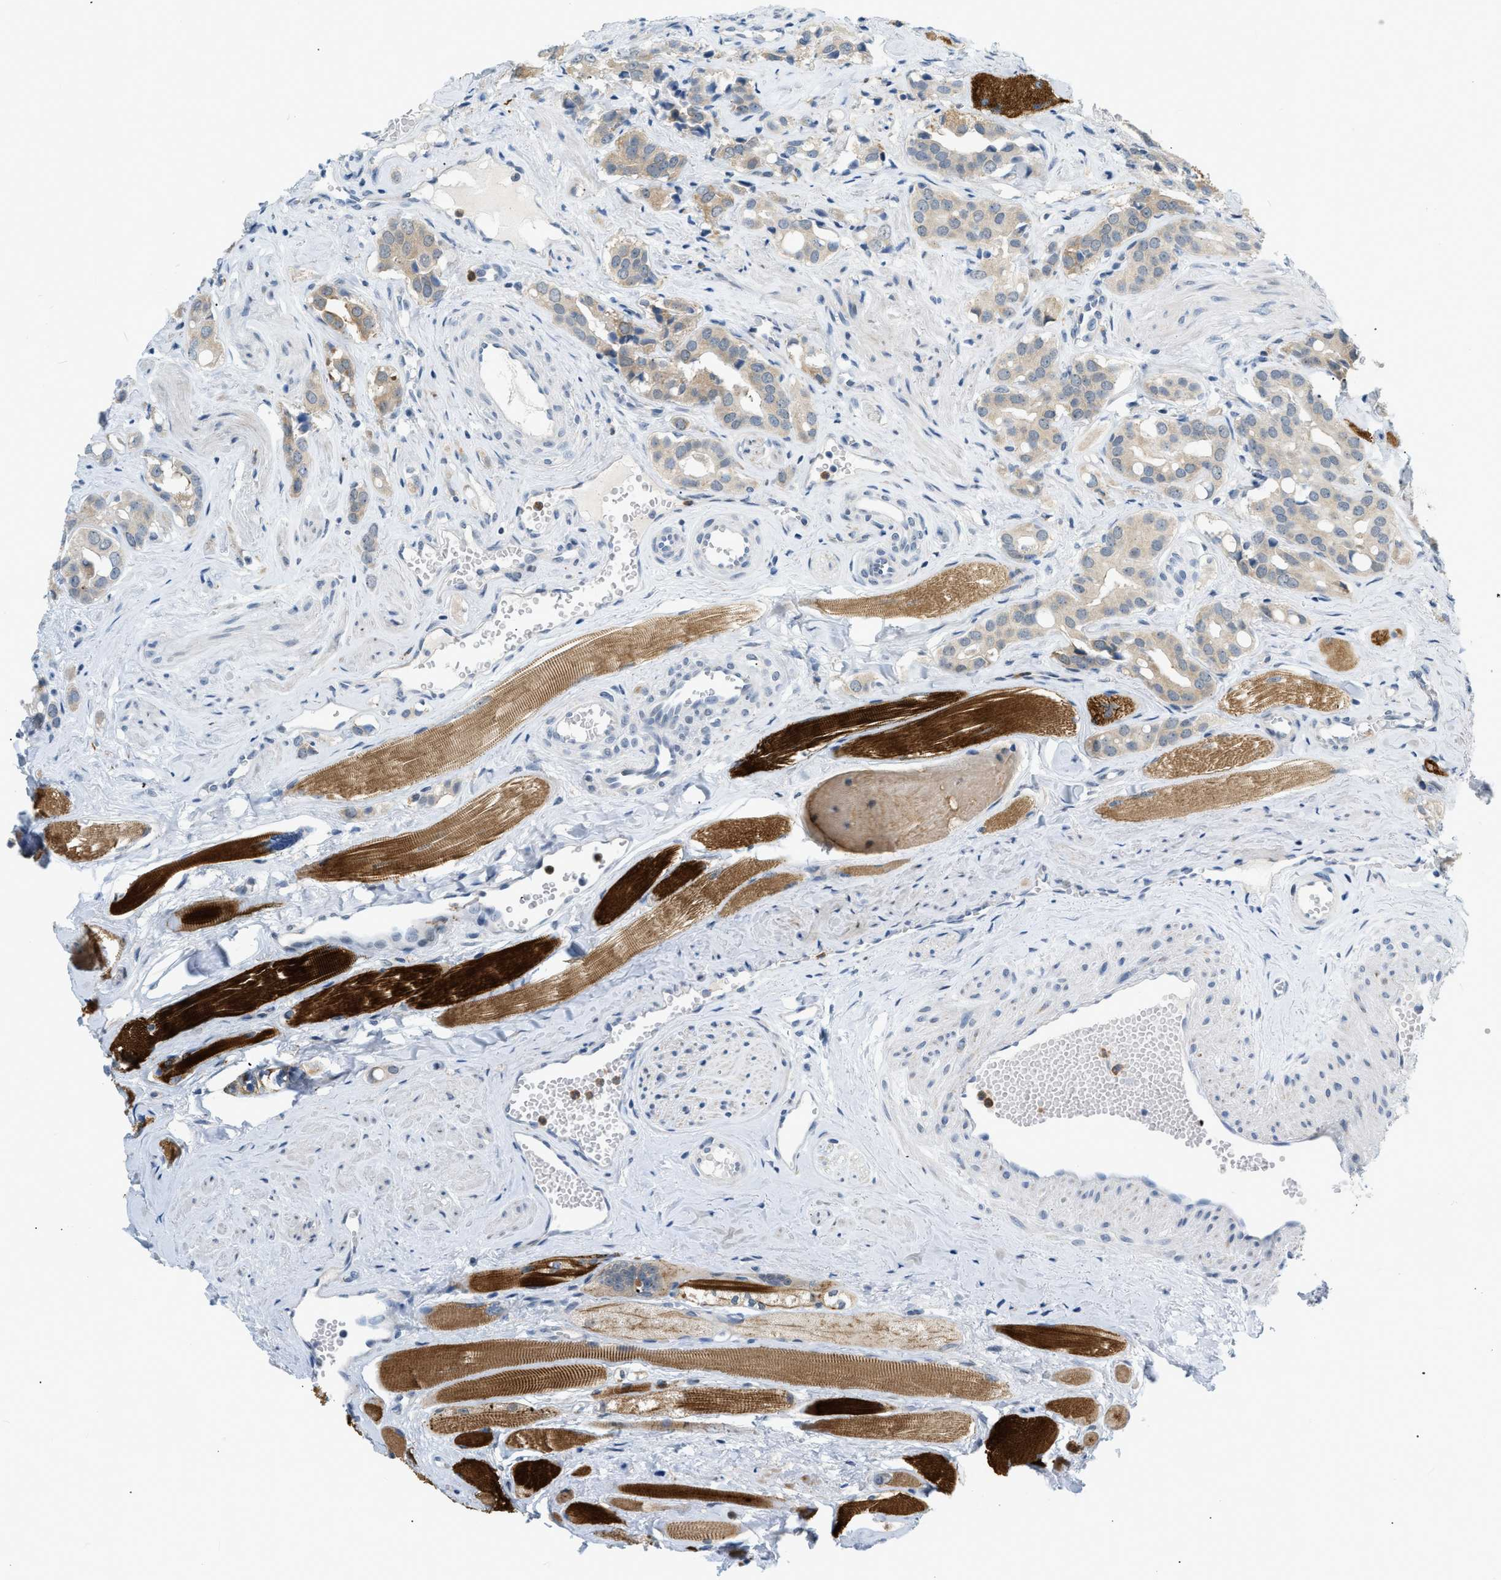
{"staining": {"intensity": "weak", "quantity": ">75%", "location": "cytoplasmic/membranous"}, "tissue": "prostate cancer", "cell_type": "Tumor cells", "image_type": "cancer", "snomed": [{"axis": "morphology", "description": "Adenocarcinoma, High grade"}, {"axis": "topography", "description": "Prostate"}], "caption": "The micrograph displays a brown stain indicating the presence of a protein in the cytoplasmic/membranous of tumor cells in prostate cancer (high-grade adenocarcinoma).", "gene": "ZNF408", "patient": {"sex": "male", "age": 52}}